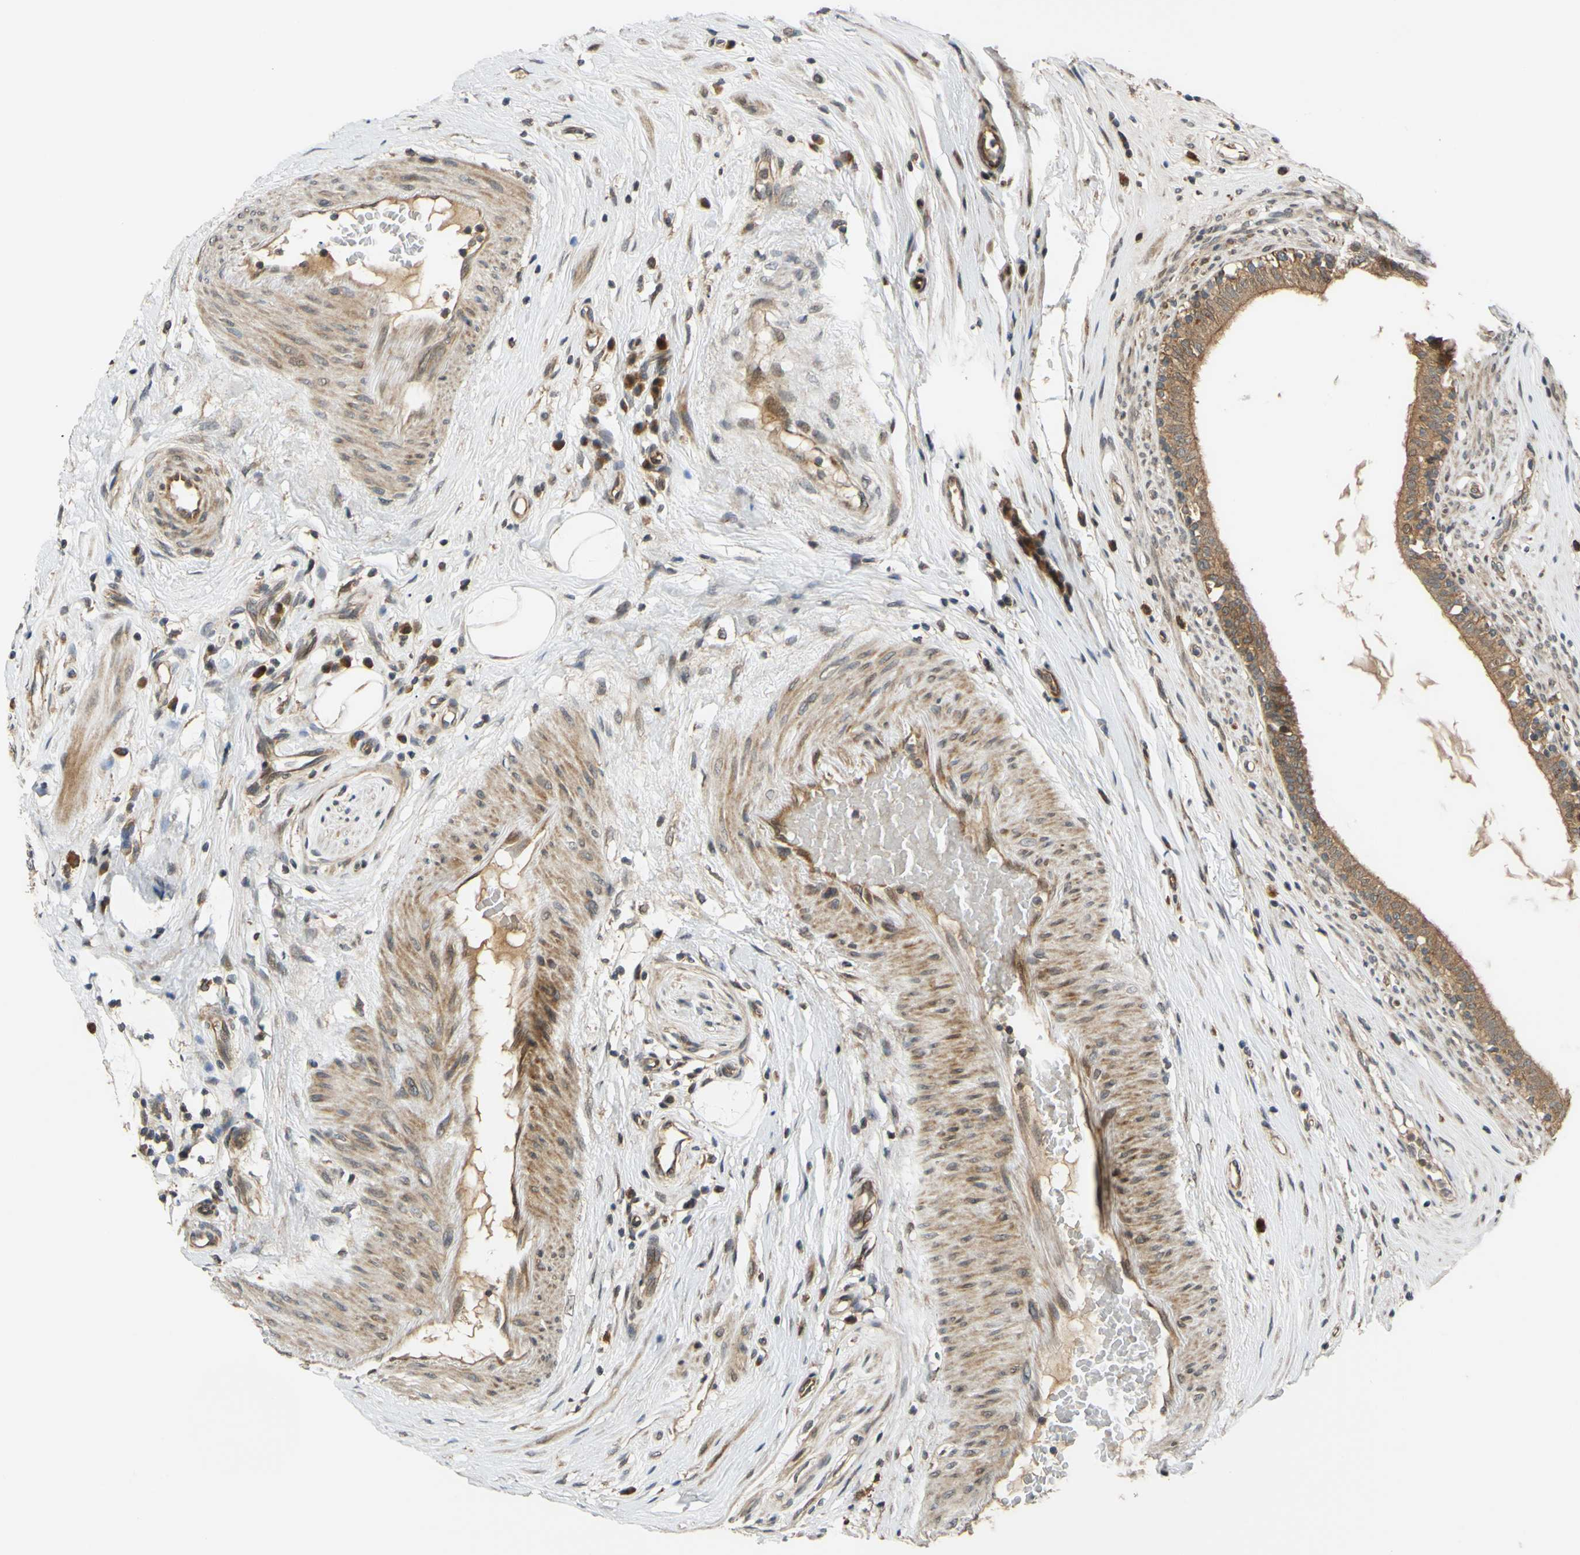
{"staining": {"intensity": "moderate", "quantity": ">75%", "location": "cytoplasmic/membranous,nuclear"}, "tissue": "epididymis", "cell_type": "Glandular cells", "image_type": "normal", "snomed": [{"axis": "morphology", "description": "Normal tissue, NOS"}, {"axis": "morphology", "description": "Inflammation, NOS"}, {"axis": "topography", "description": "Epididymis"}], "caption": "Immunohistochemical staining of normal human epididymis reveals moderate cytoplasmic/membranous,nuclear protein staining in approximately >75% of glandular cells. The staining was performed using DAB (3,3'-diaminobenzidine) to visualize the protein expression in brown, while the nuclei were stained in blue with hematoxylin (Magnification: 20x).", "gene": "ABCC8", "patient": {"sex": "male", "age": 84}}